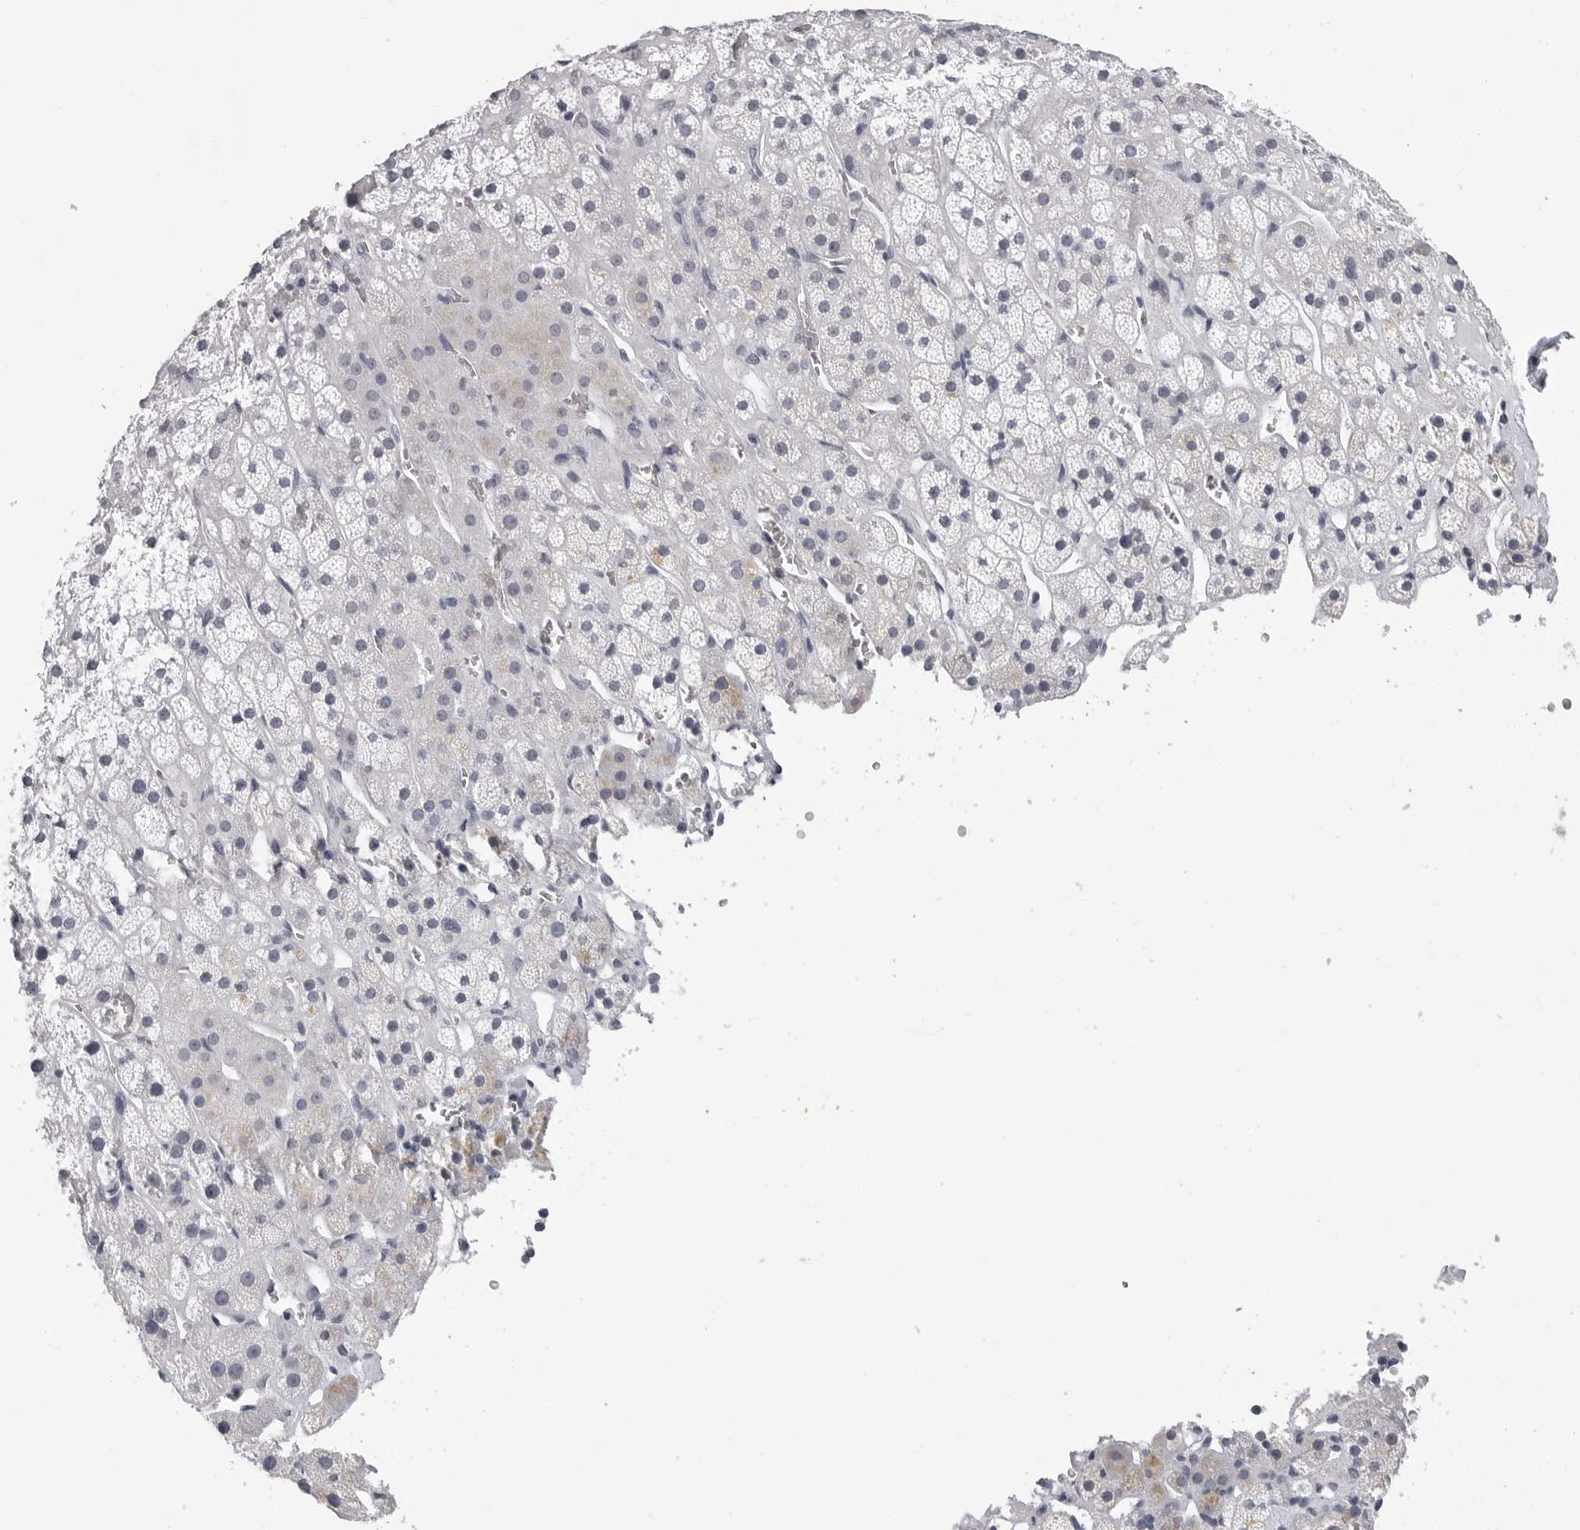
{"staining": {"intensity": "weak", "quantity": "<25%", "location": "cytoplasmic/membranous"}, "tissue": "adrenal gland", "cell_type": "Glandular cells", "image_type": "normal", "snomed": [{"axis": "morphology", "description": "Normal tissue, NOS"}, {"axis": "topography", "description": "Adrenal gland"}], "caption": "DAB (3,3'-diaminobenzidine) immunohistochemical staining of normal human adrenal gland exhibits no significant positivity in glandular cells. The staining is performed using DAB (3,3'-diaminobenzidine) brown chromogen with nuclei counter-stained in using hematoxylin.", "gene": "BPIFA1", "patient": {"sex": "male", "age": 57}}